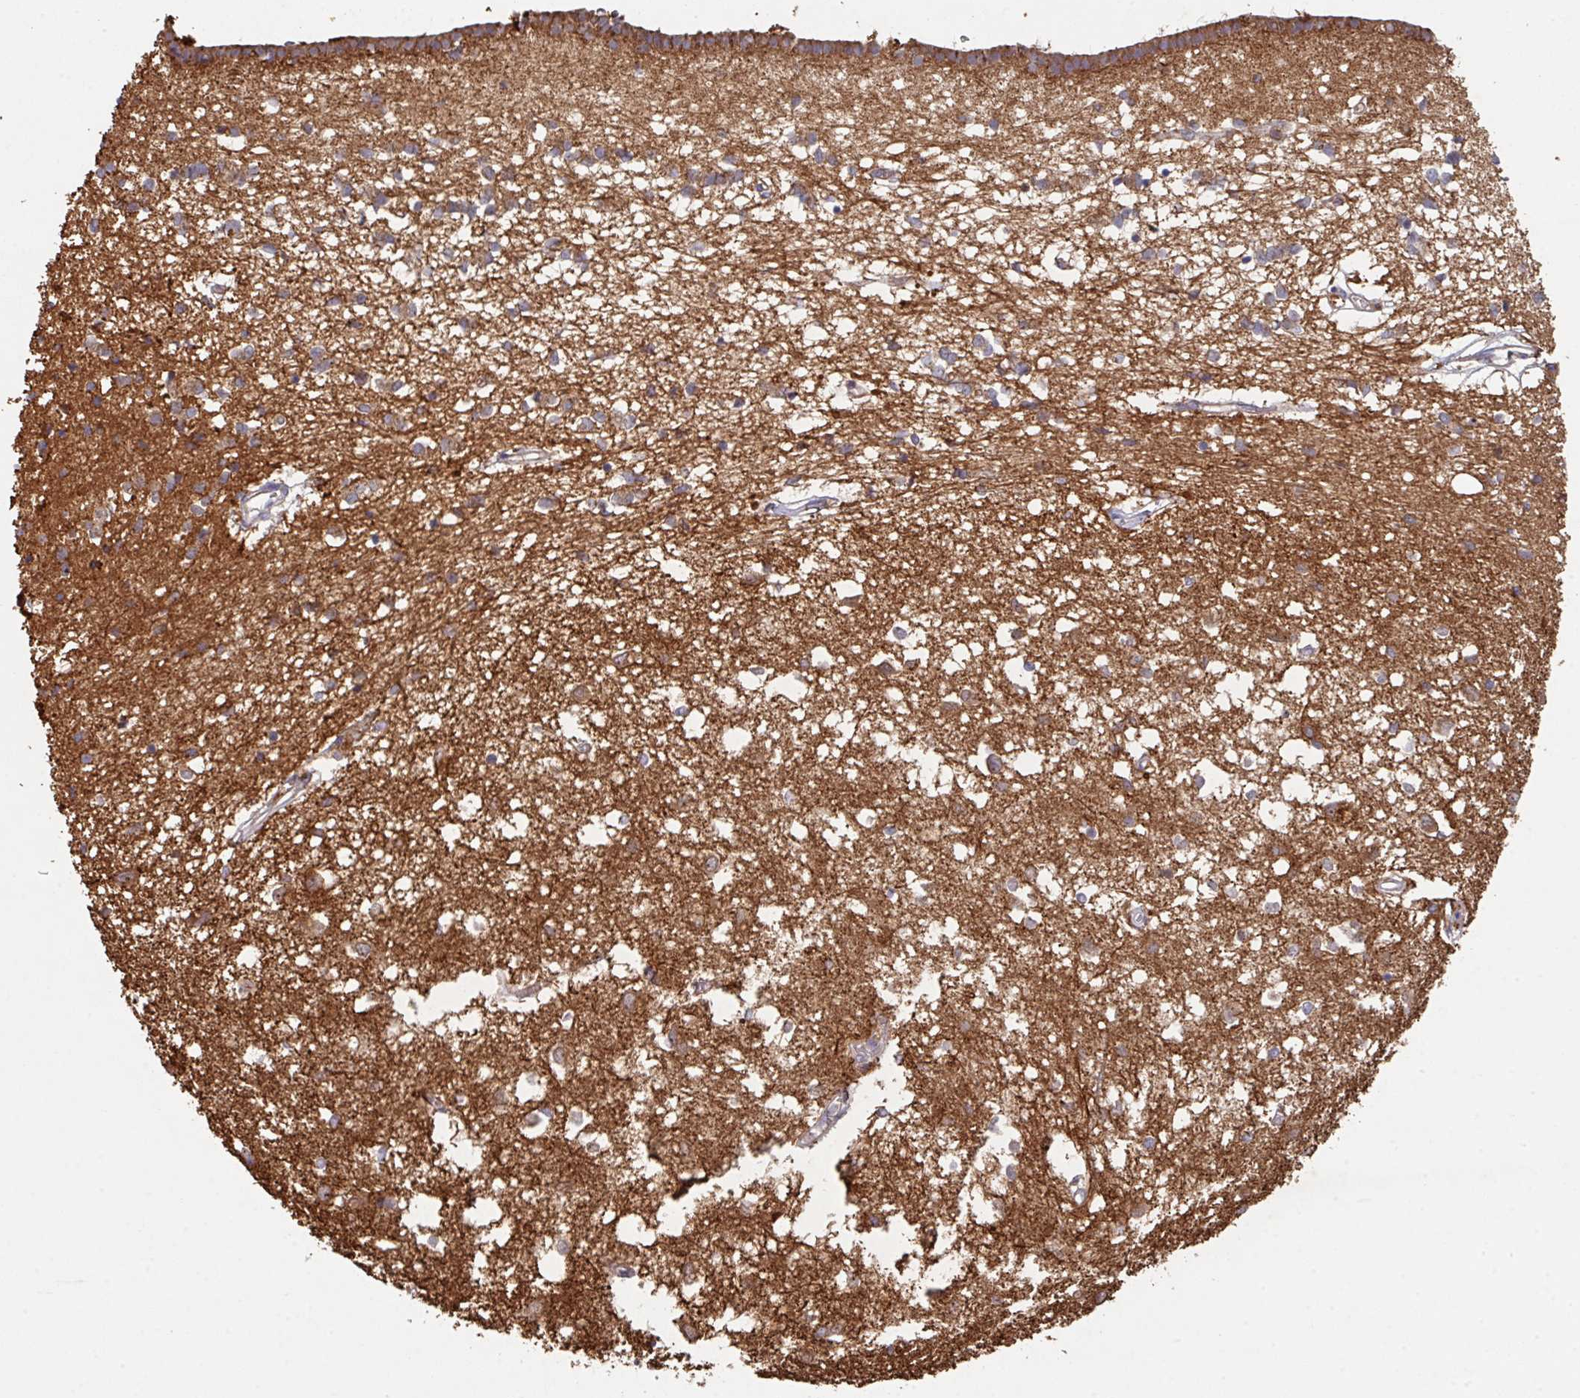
{"staining": {"intensity": "weak", "quantity": "<25%", "location": "cytoplasmic/membranous"}, "tissue": "caudate", "cell_type": "Glial cells", "image_type": "normal", "snomed": [{"axis": "morphology", "description": "Normal tissue, NOS"}, {"axis": "topography", "description": "Lateral ventricle wall"}], "caption": "Caudate was stained to show a protein in brown. There is no significant staining in glial cells.", "gene": "TRIM14", "patient": {"sex": "male", "age": 70}}